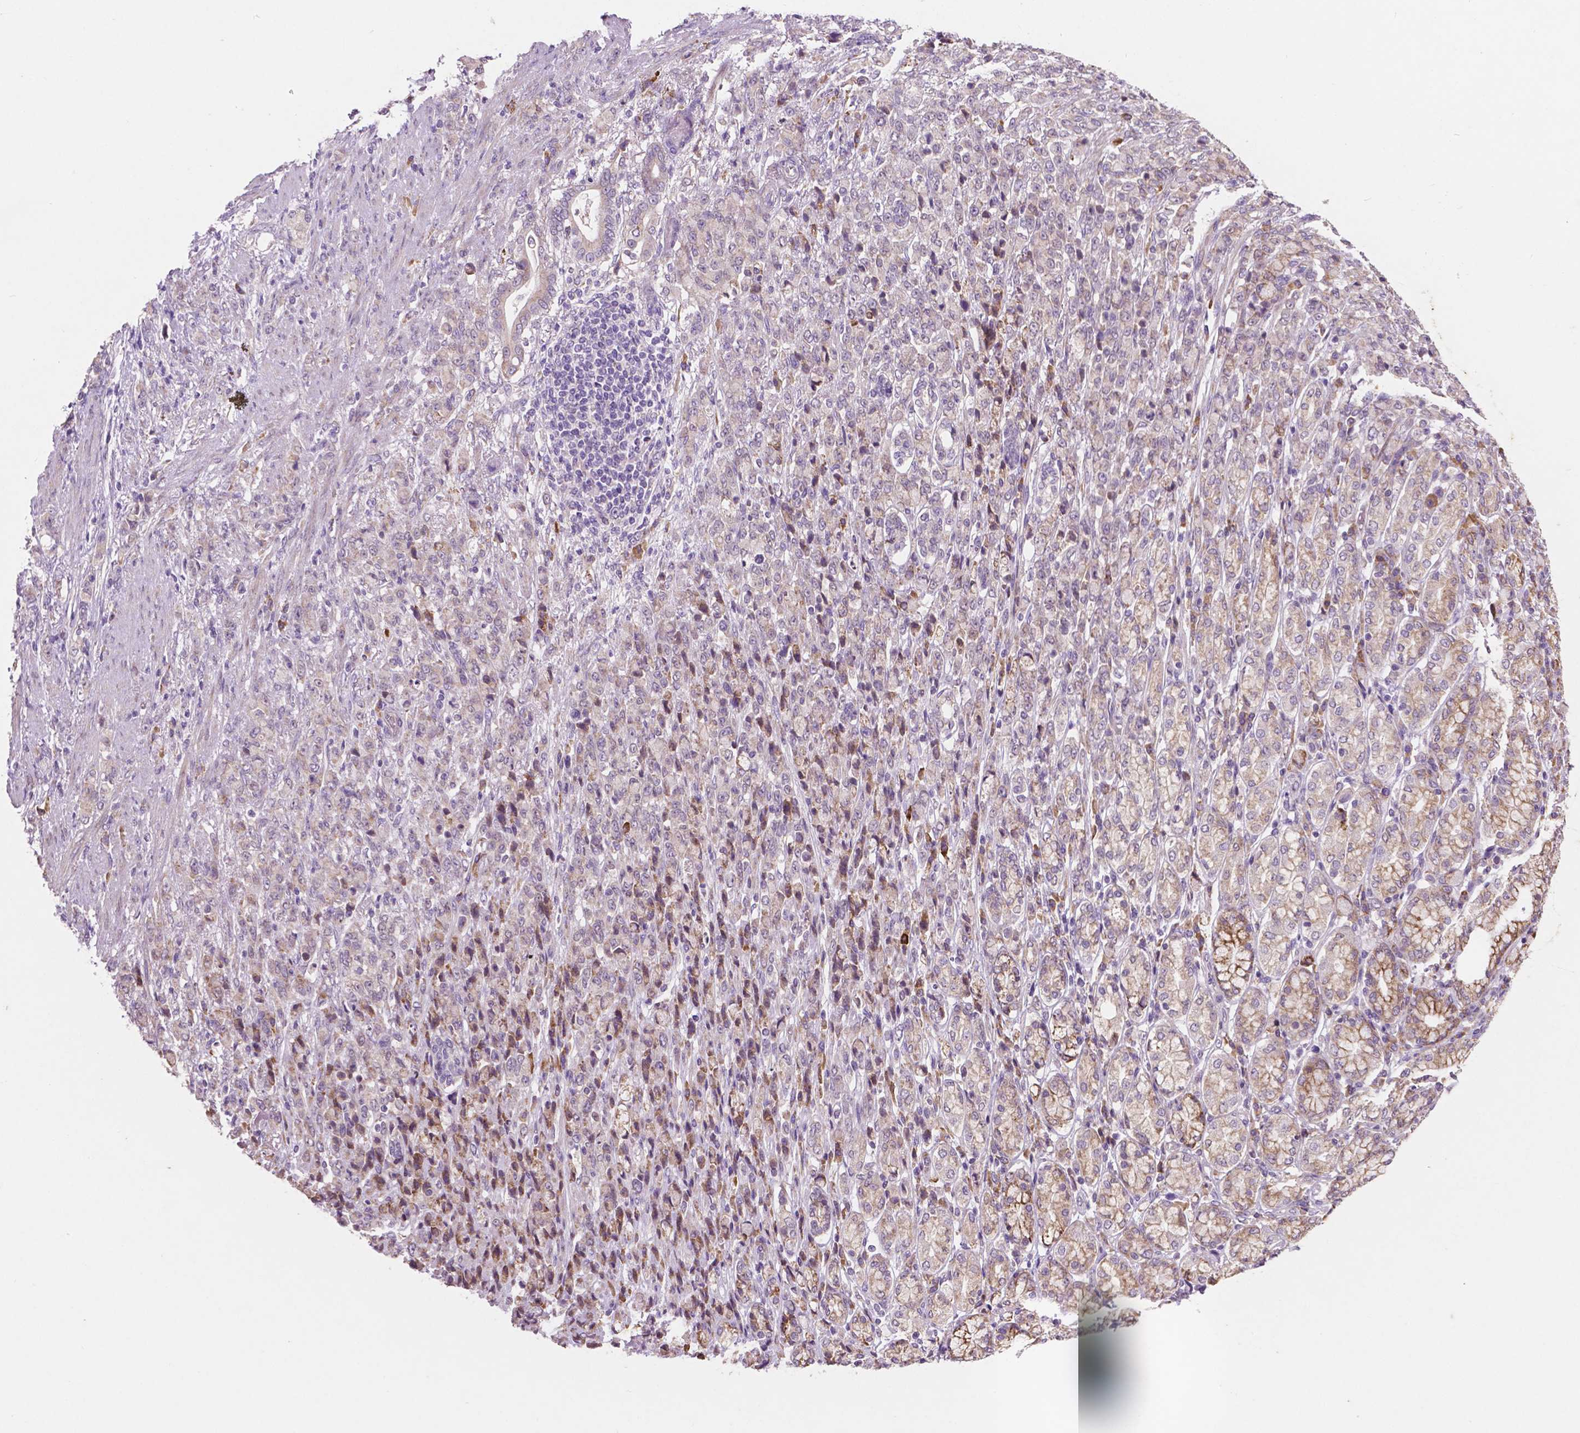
{"staining": {"intensity": "weak", "quantity": ">75%", "location": "cytoplasmic/membranous"}, "tissue": "stomach cancer", "cell_type": "Tumor cells", "image_type": "cancer", "snomed": [{"axis": "morphology", "description": "Adenocarcinoma, NOS"}, {"axis": "topography", "description": "Stomach"}], "caption": "Stomach cancer tissue demonstrates weak cytoplasmic/membranous positivity in approximately >75% of tumor cells", "gene": "LRP1B", "patient": {"sex": "female", "age": 79}}